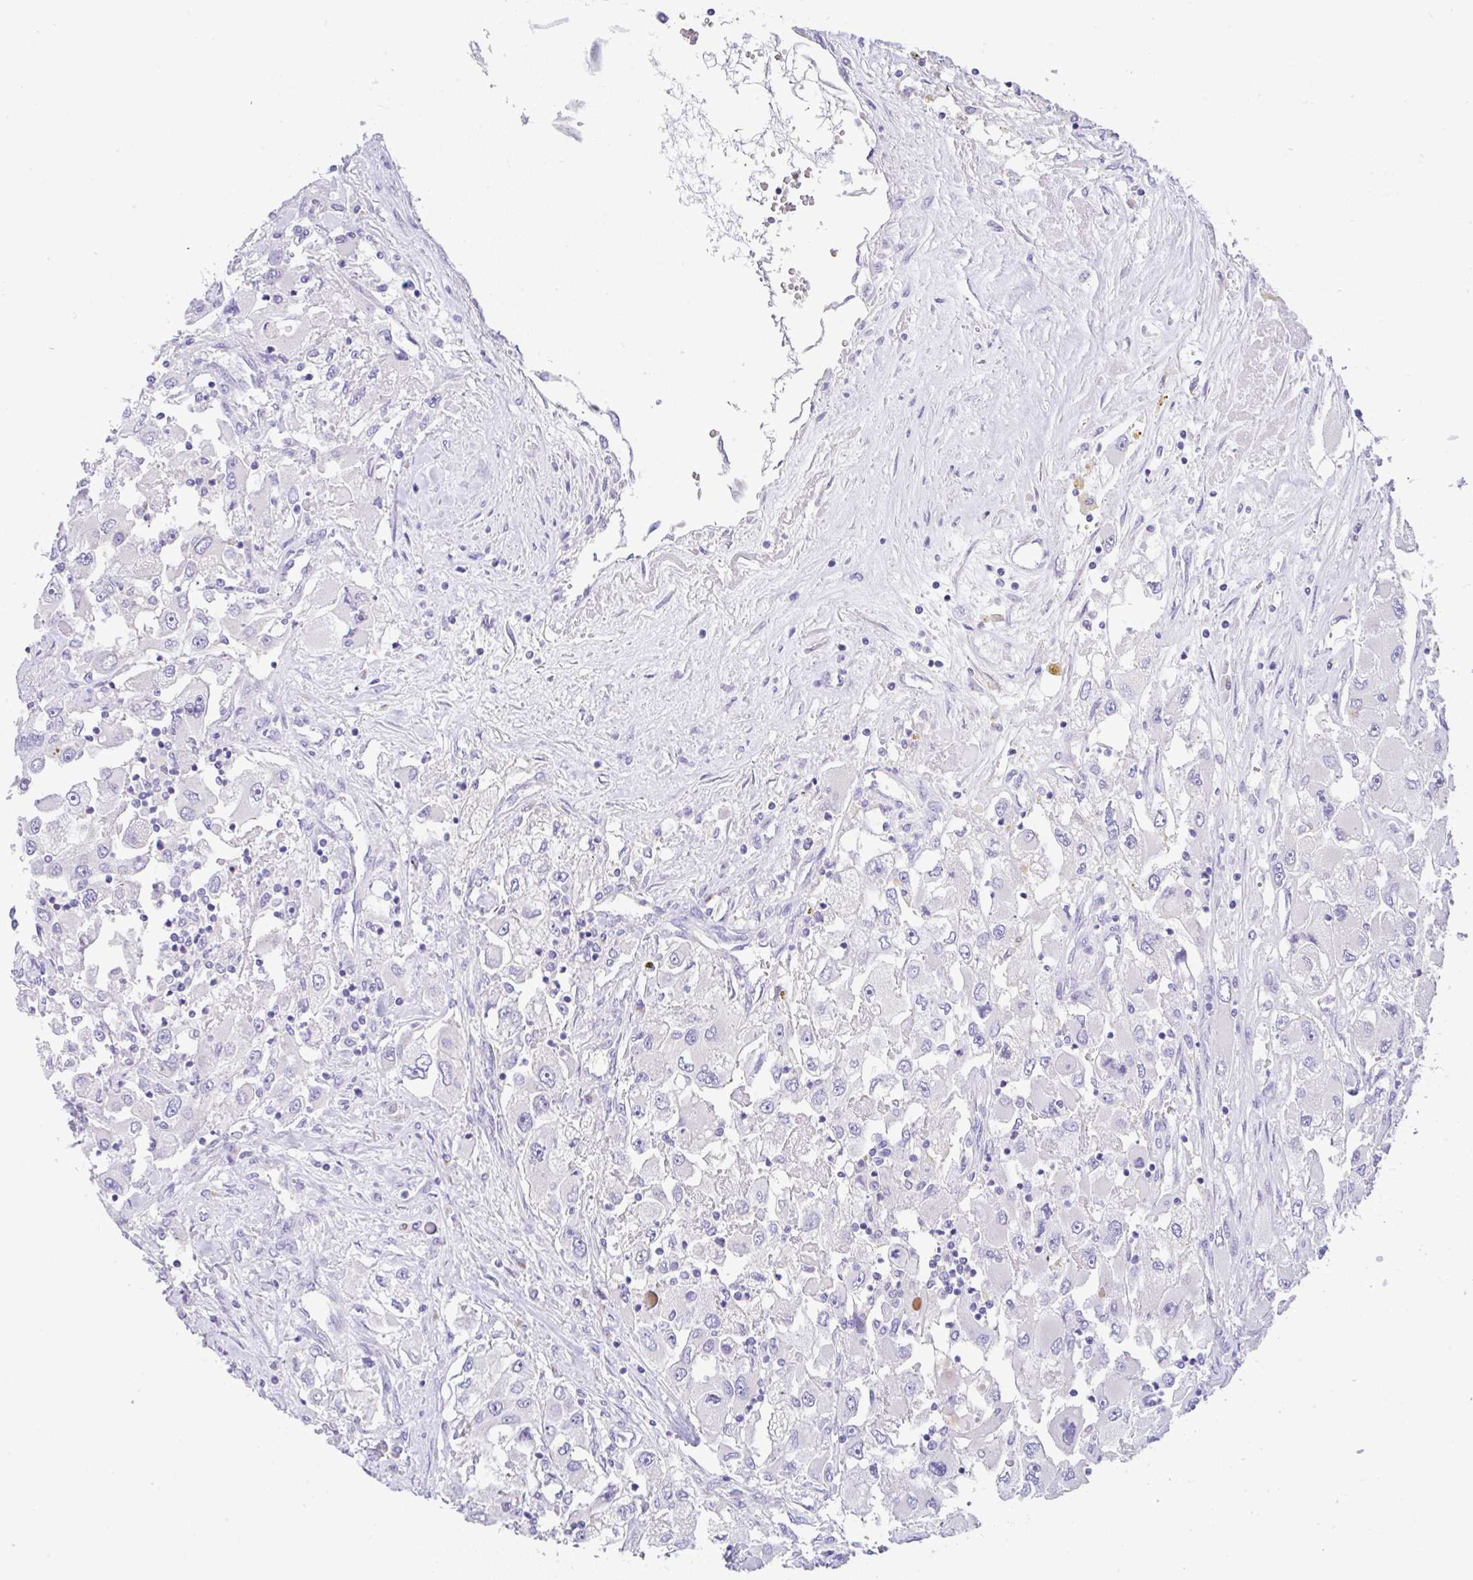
{"staining": {"intensity": "negative", "quantity": "none", "location": "none"}, "tissue": "renal cancer", "cell_type": "Tumor cells", "image_type": "cancer", "snomed": [{"axis": "morphology", "description": "Adenocarcinoma, NOS"}, {"axis": "topography", "description": "Kidney"}], "caption": "Immunohistochemistry of human renal cancer reveals no positivity in tumor cells.", "gene": "SERPINE3", "patient": {"sex": "female", "age": 52}}